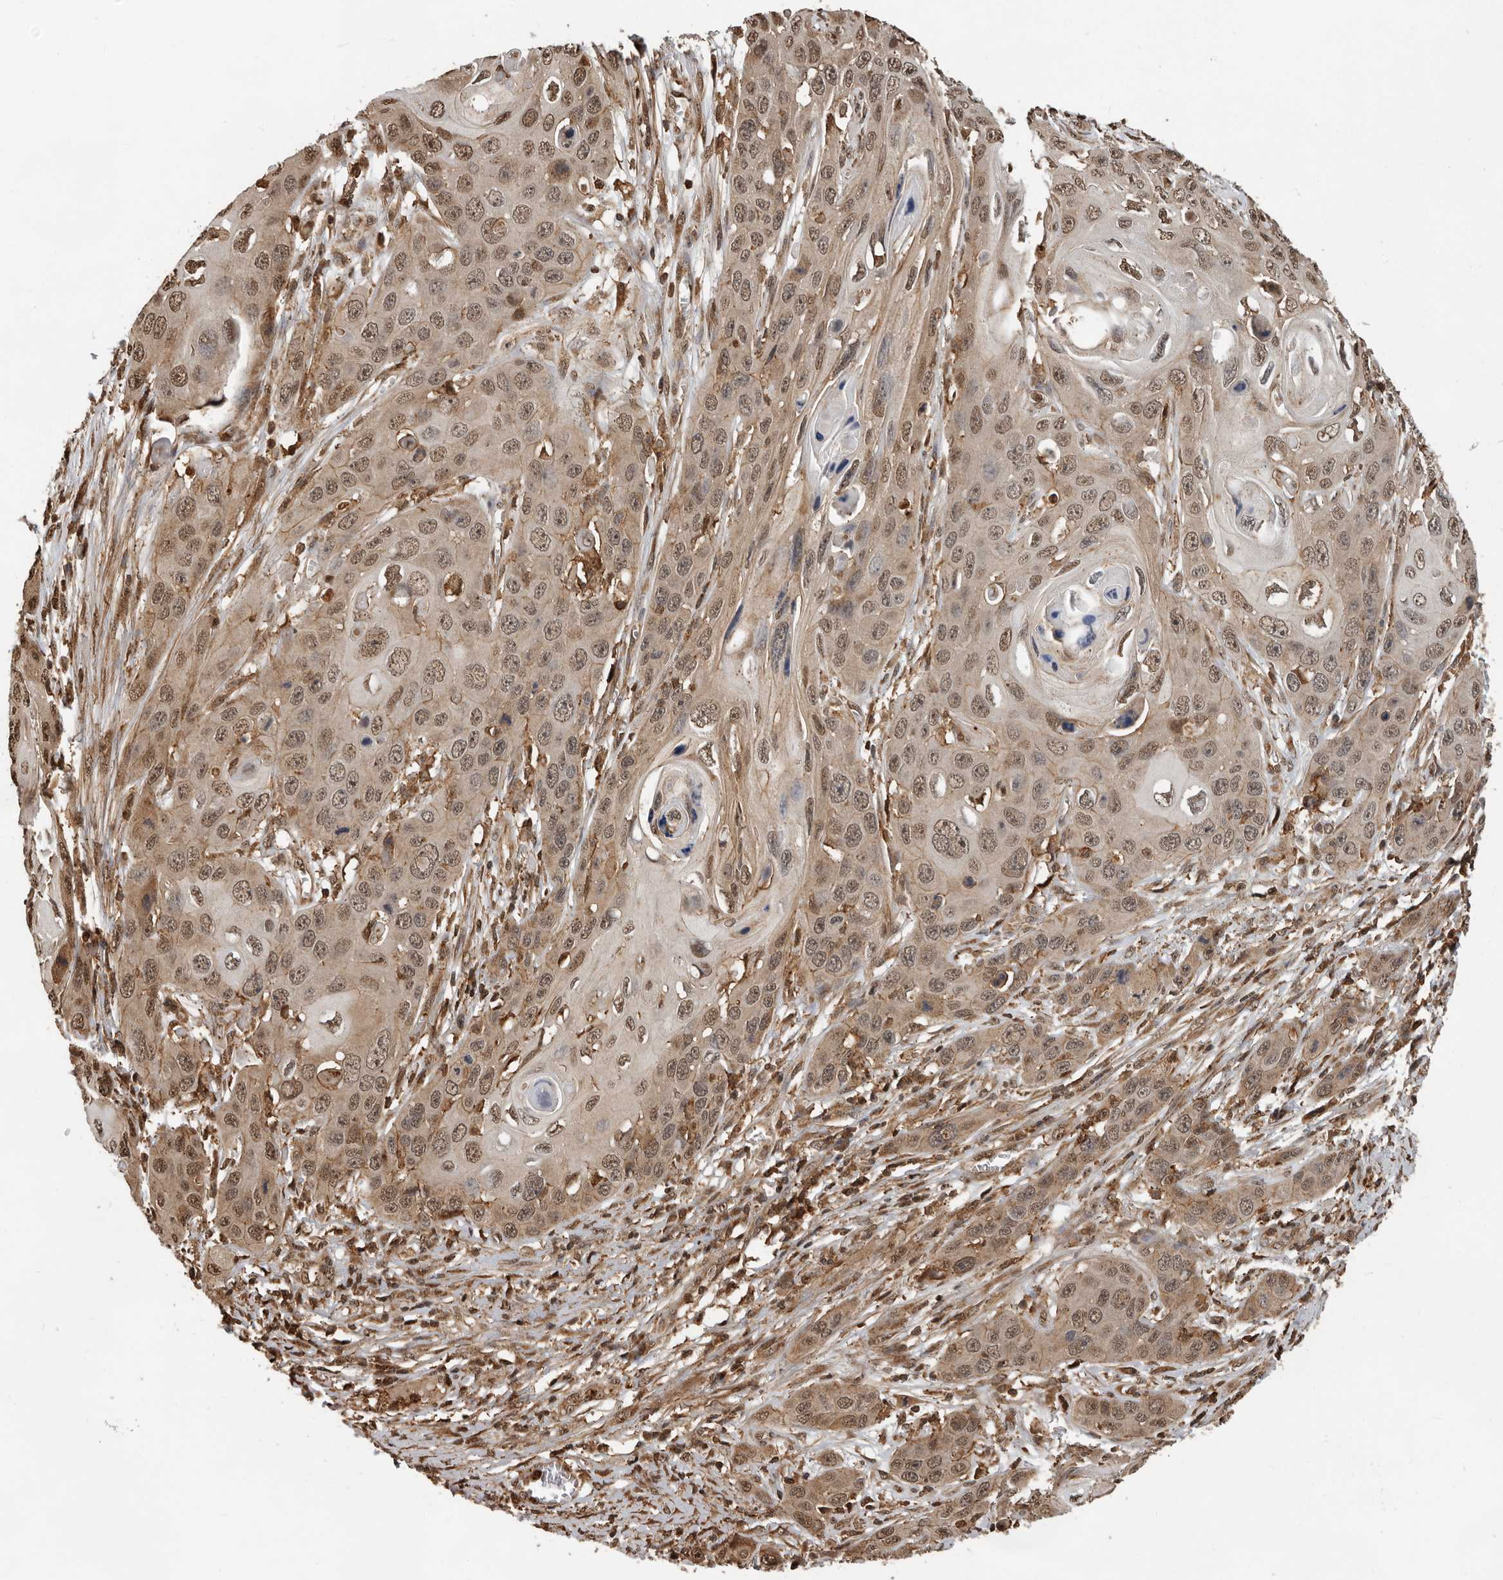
{"staining": {"intensity": "moderate", "quantity": ">75%", "location": "nuclear"}, "tissue": "skin cancer", "cell_type": "Tumor cells", "image_type": "cancer", "snomed": [{"axis": "morphology", "description": "Squamous cell carcinoma, NOS"}, {"axis": "topography", "description": "Skin"}], "caption": "Human skin squamous cell carcinoma stained for a protein (brown) shows moderate nuclear positive expression in approximately >75% of tumor cells.", "gene": "RNF157", "patient": {"sex": "male", "age": 55}}